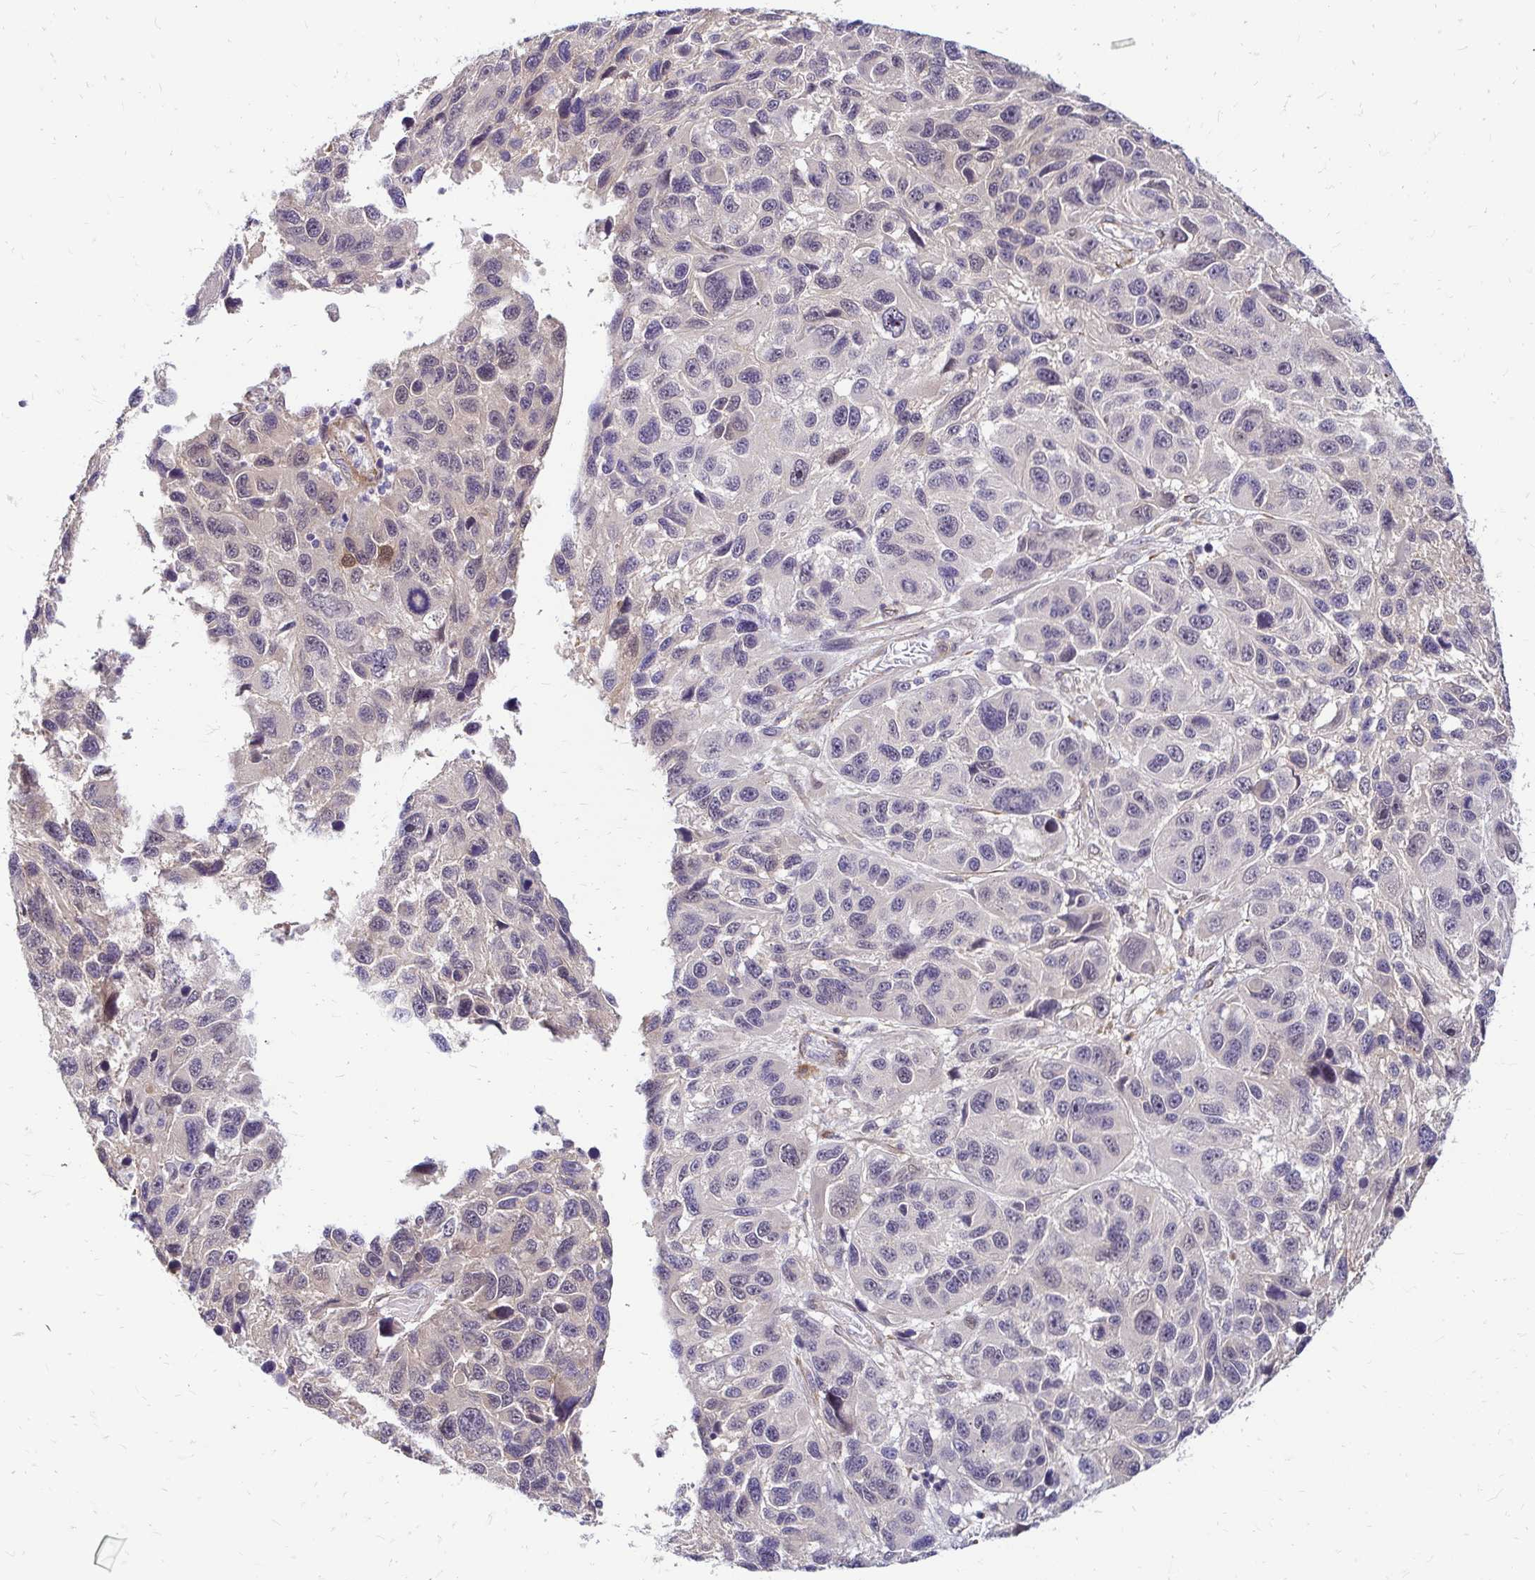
{"staining": {"intensity": "negative", "quantity": "none", "location": "none"}, "tissue": "melanoma", "cell_type": "Tumor cells", "image_type": "cancer", "snomed": [{"axis": "morphology", "description": "Malignant melanoma, NOS"}, {"axis": "topography", "description": "Skin"}], "caption": "Melanoma was stained to show a protein in brown. There is no significant positivity in tumor cells. (DAB immunohistochemistry (IHC) with hematoxylin counter stain).", "gene": "YAP1", "patient": {"sex": "male", "age": 53}}